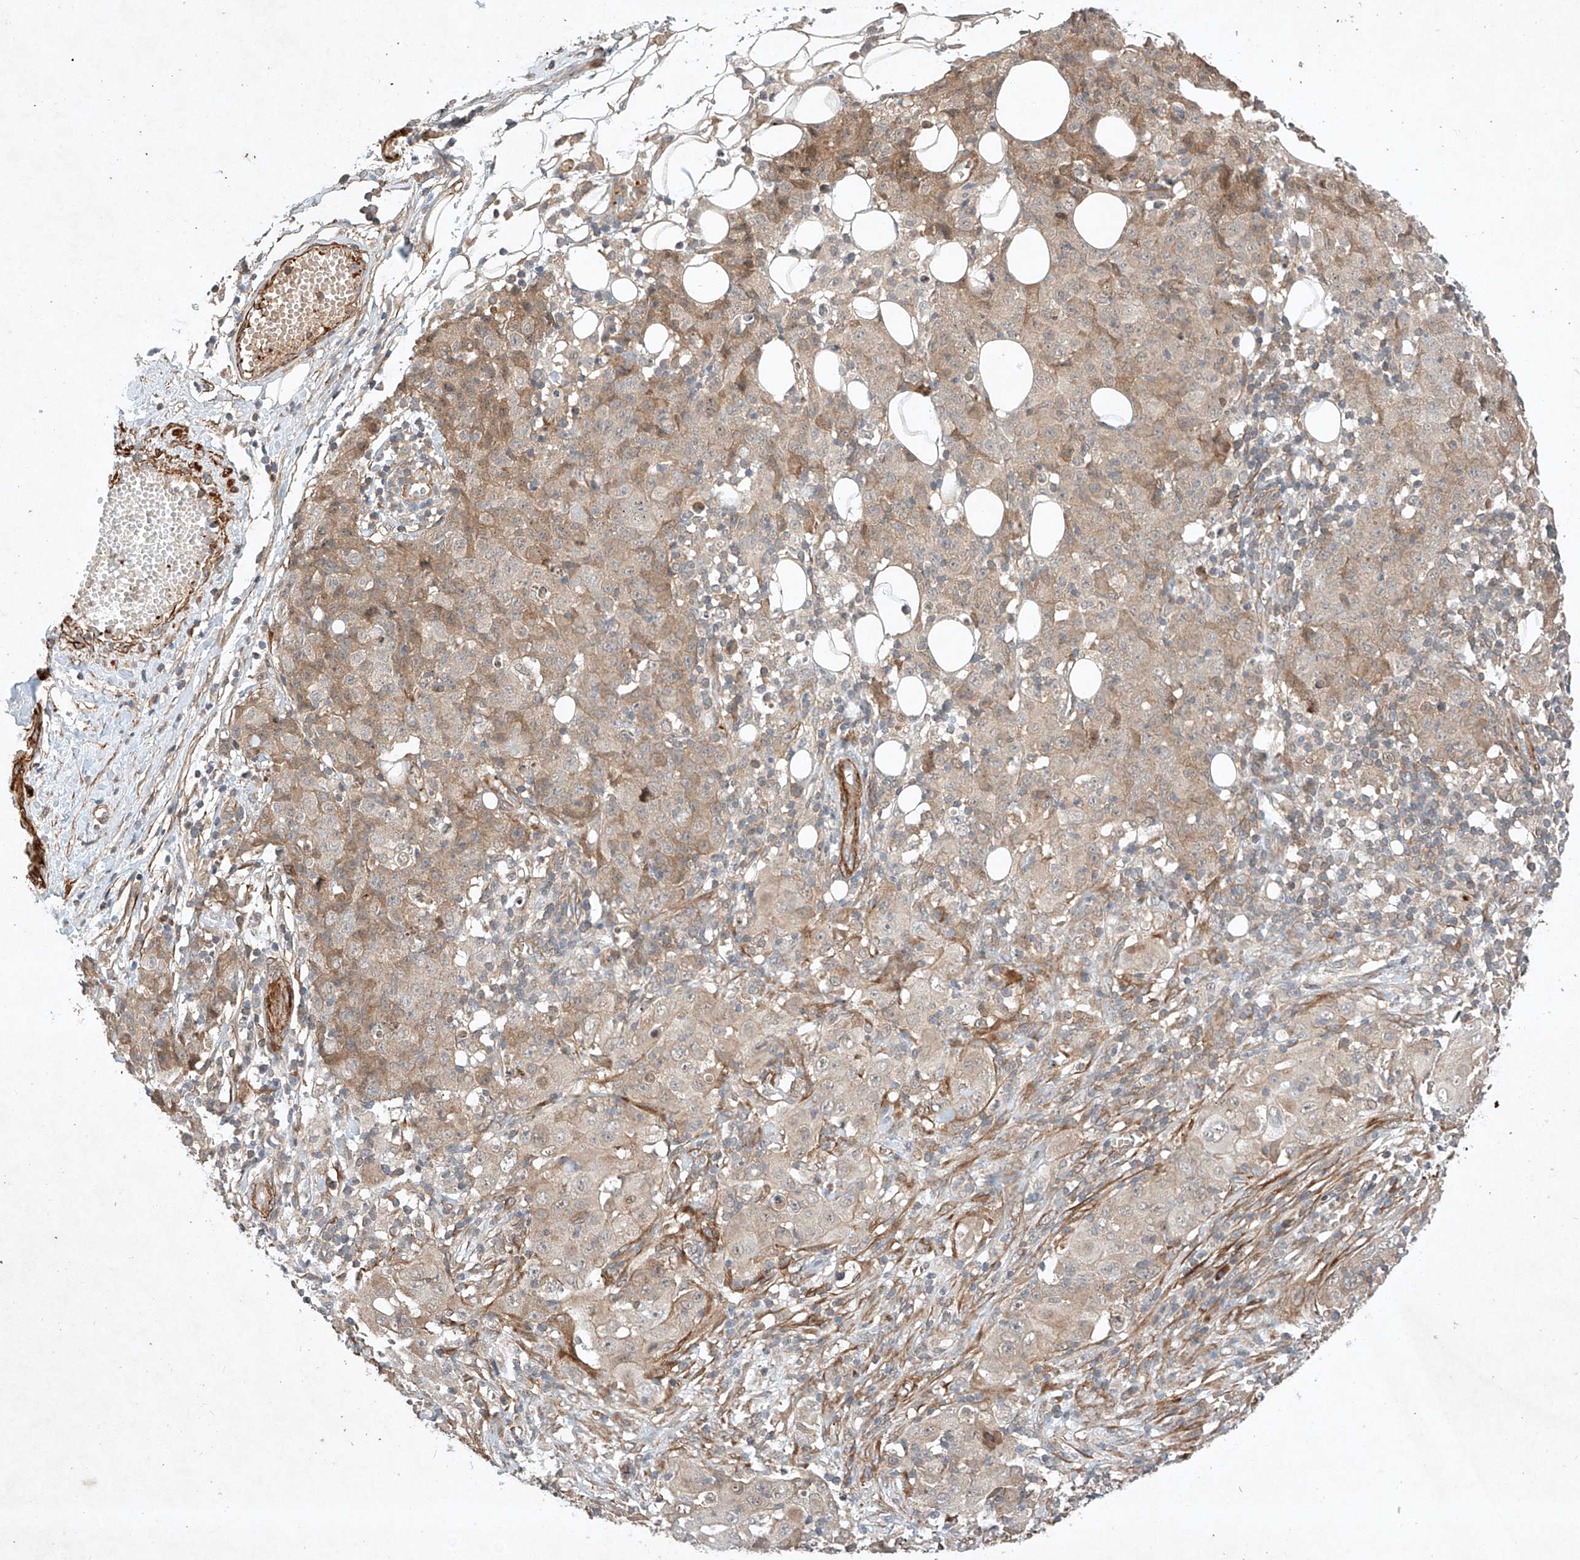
{"staining": {"intensity": "weak", "quantity": "<25%", "location": "cytoplasmic/membranous"}, "tissue": "ovarian cancer", "cell_type": "Tumor cells", "image_type": "cancer", "snomed": [{"axis": "morphology", "description": "Carcinoma, endometroid"}, {"axis": "topography", "description": "Ovary"}], "caption": "Tumor cells are negative for protein expression in human ovarian cancer (endometroid carcinoma).", "gene": "ARHGAP33", "patient": {"sex": "female", "age": 42}}